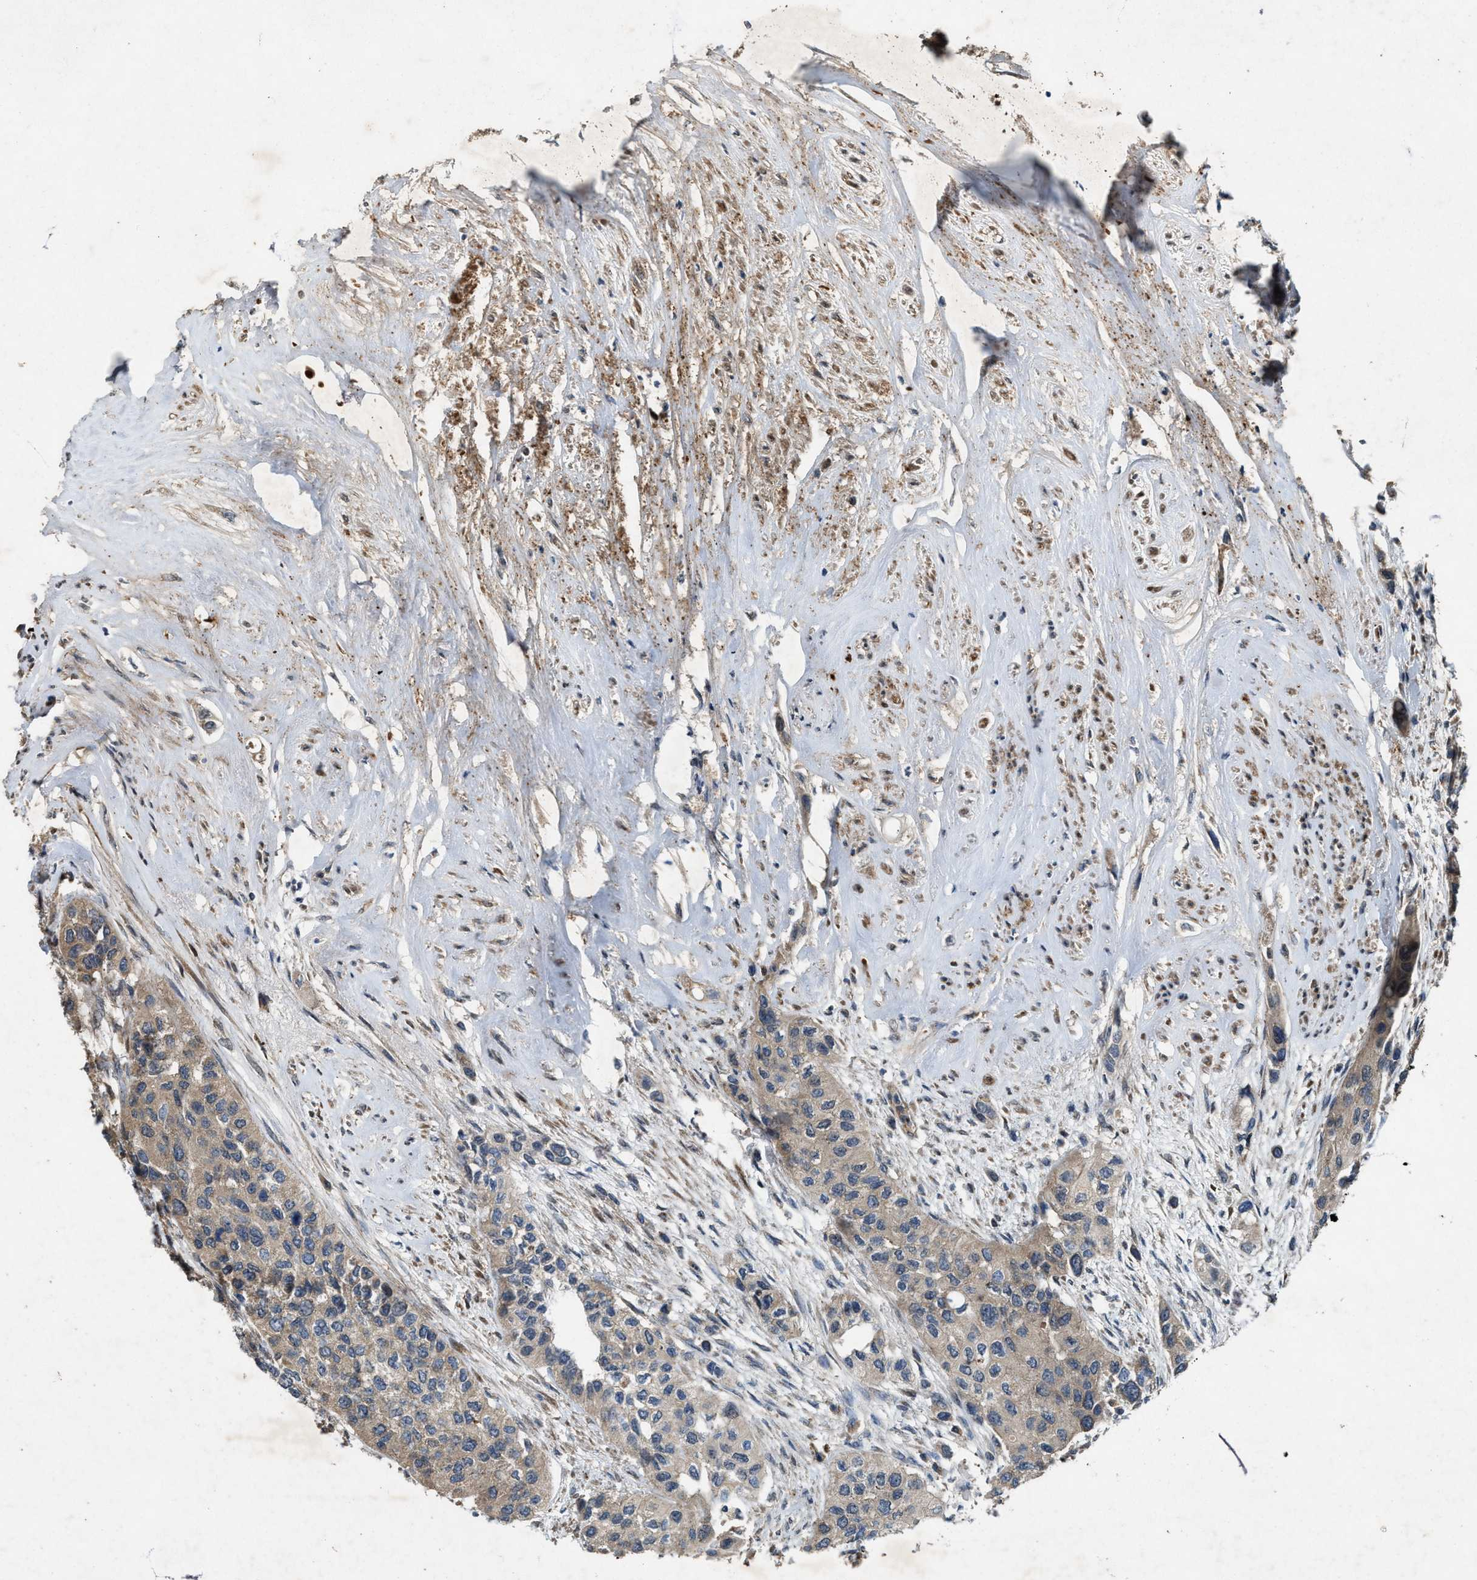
{"staining": {"intensity": "weak", "quantity": ">75%", "location": "cytoplasmic/membranous"}, "tissue": "urothelial cancer", "cell_type": "Tumor cells", "image_type": "cancer", "snomed": [{"axis": "morphology", "description": "Urothelial carcinoma, High grade"}, {"axis": "topography", "description": "Urinary bladder"}], "caption": "Urothelial carcinoma (high-grade) stained with a protein marker exhibits weak staining in tumor cells.", "gene": "PDP2", "patient": {"sex": "female", "age": 56}}